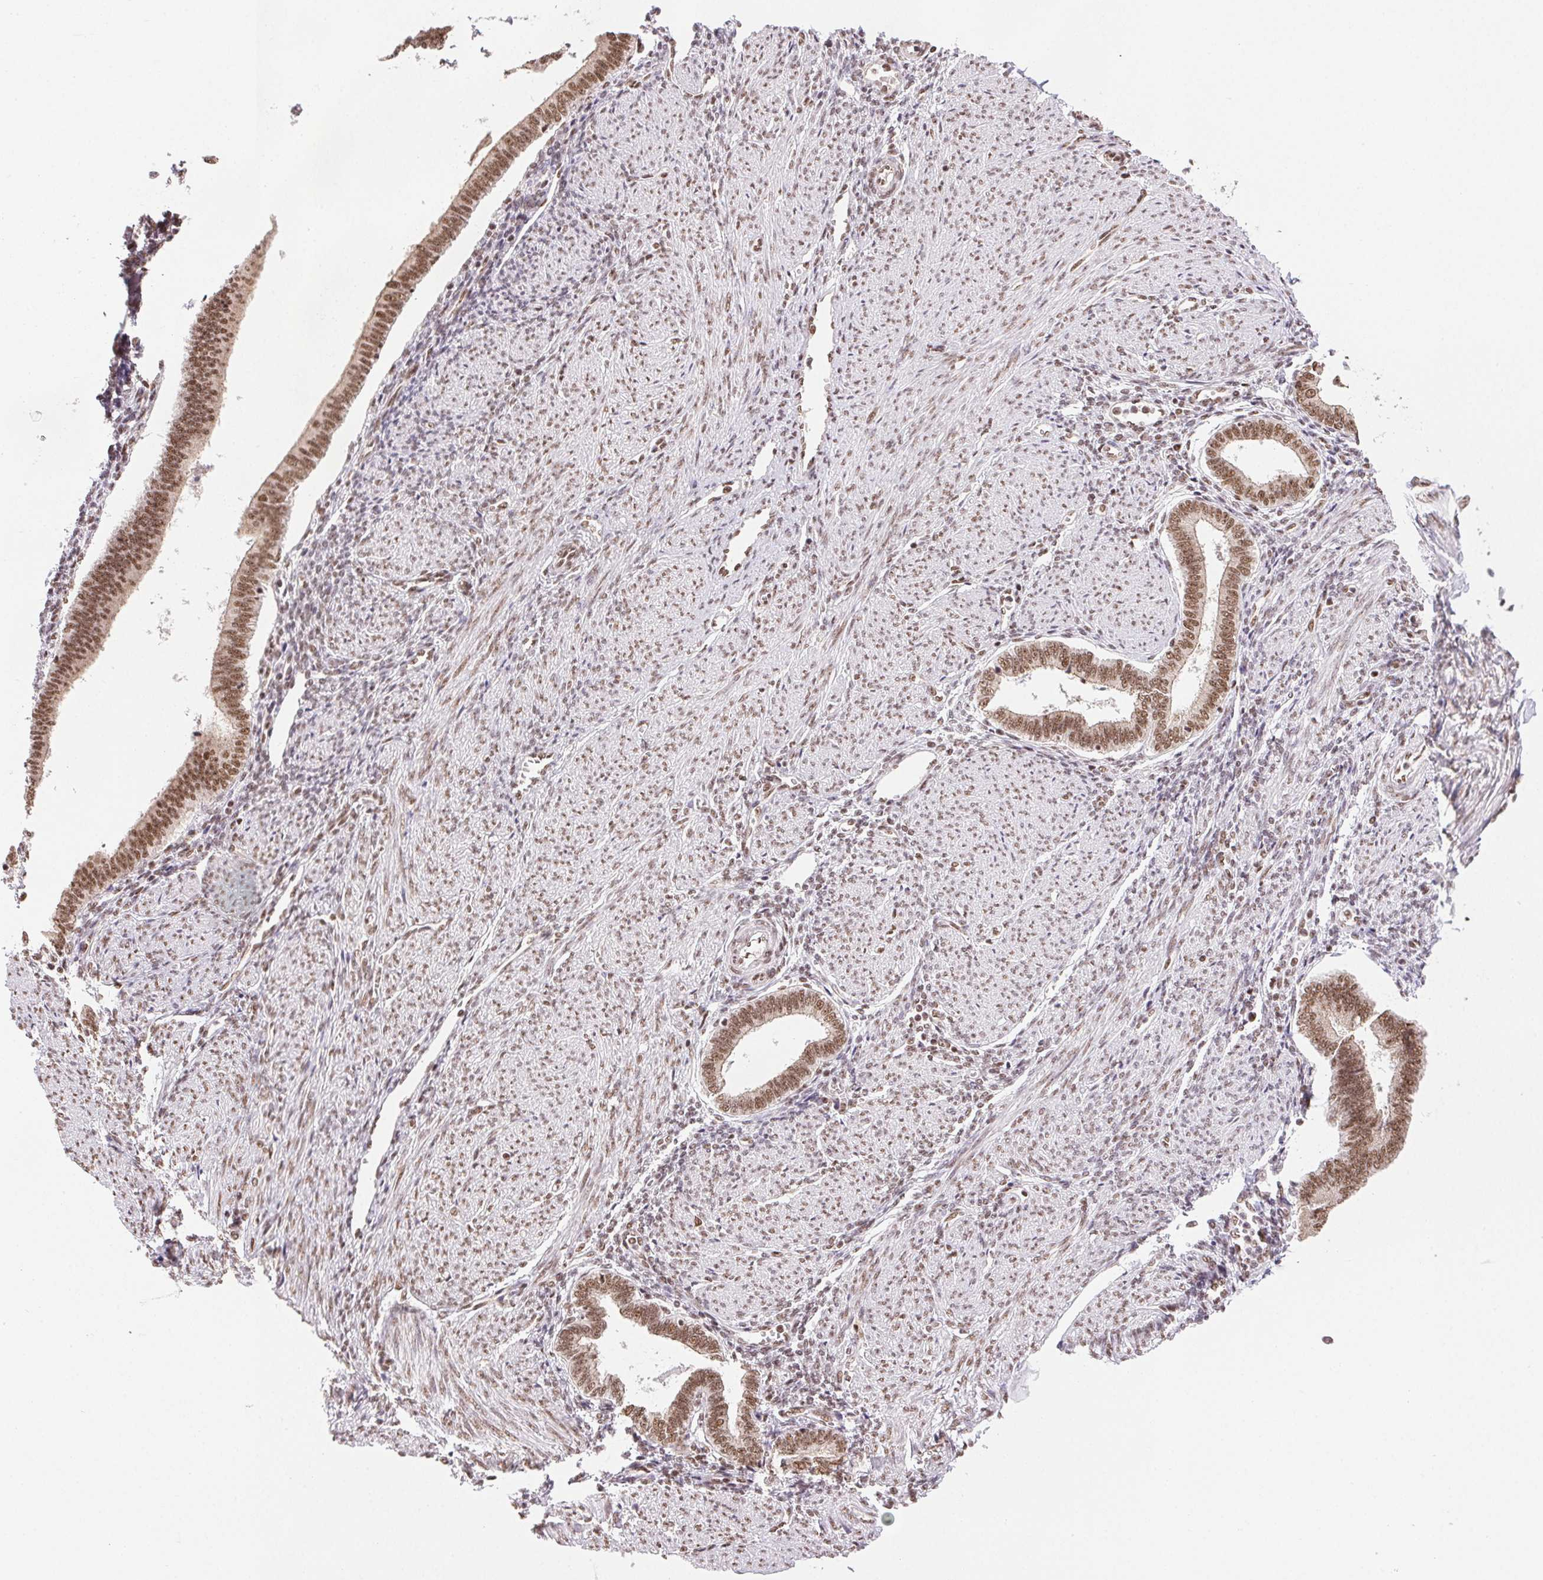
{"staining": {"intensity": "moderate", "quantity": "25%-75%", "location": "nuclear"}, "tissue": "endometrium", "cell_type": "Cells in endometrial stroma", "image_type": "normal", "snomed": [{"axis": "morphology", "description": "Normal tissue, NOS"}, {"axis": "topography", "description": "Endometrium"}], "caption": "This is an image of immunohistochemistry staining of unremarkable endometrium, which shows moderate staining in the nuclear of cells in endometrial stroma.", "gene": "IK", "patient": {"sex": "female", "age": 42}}